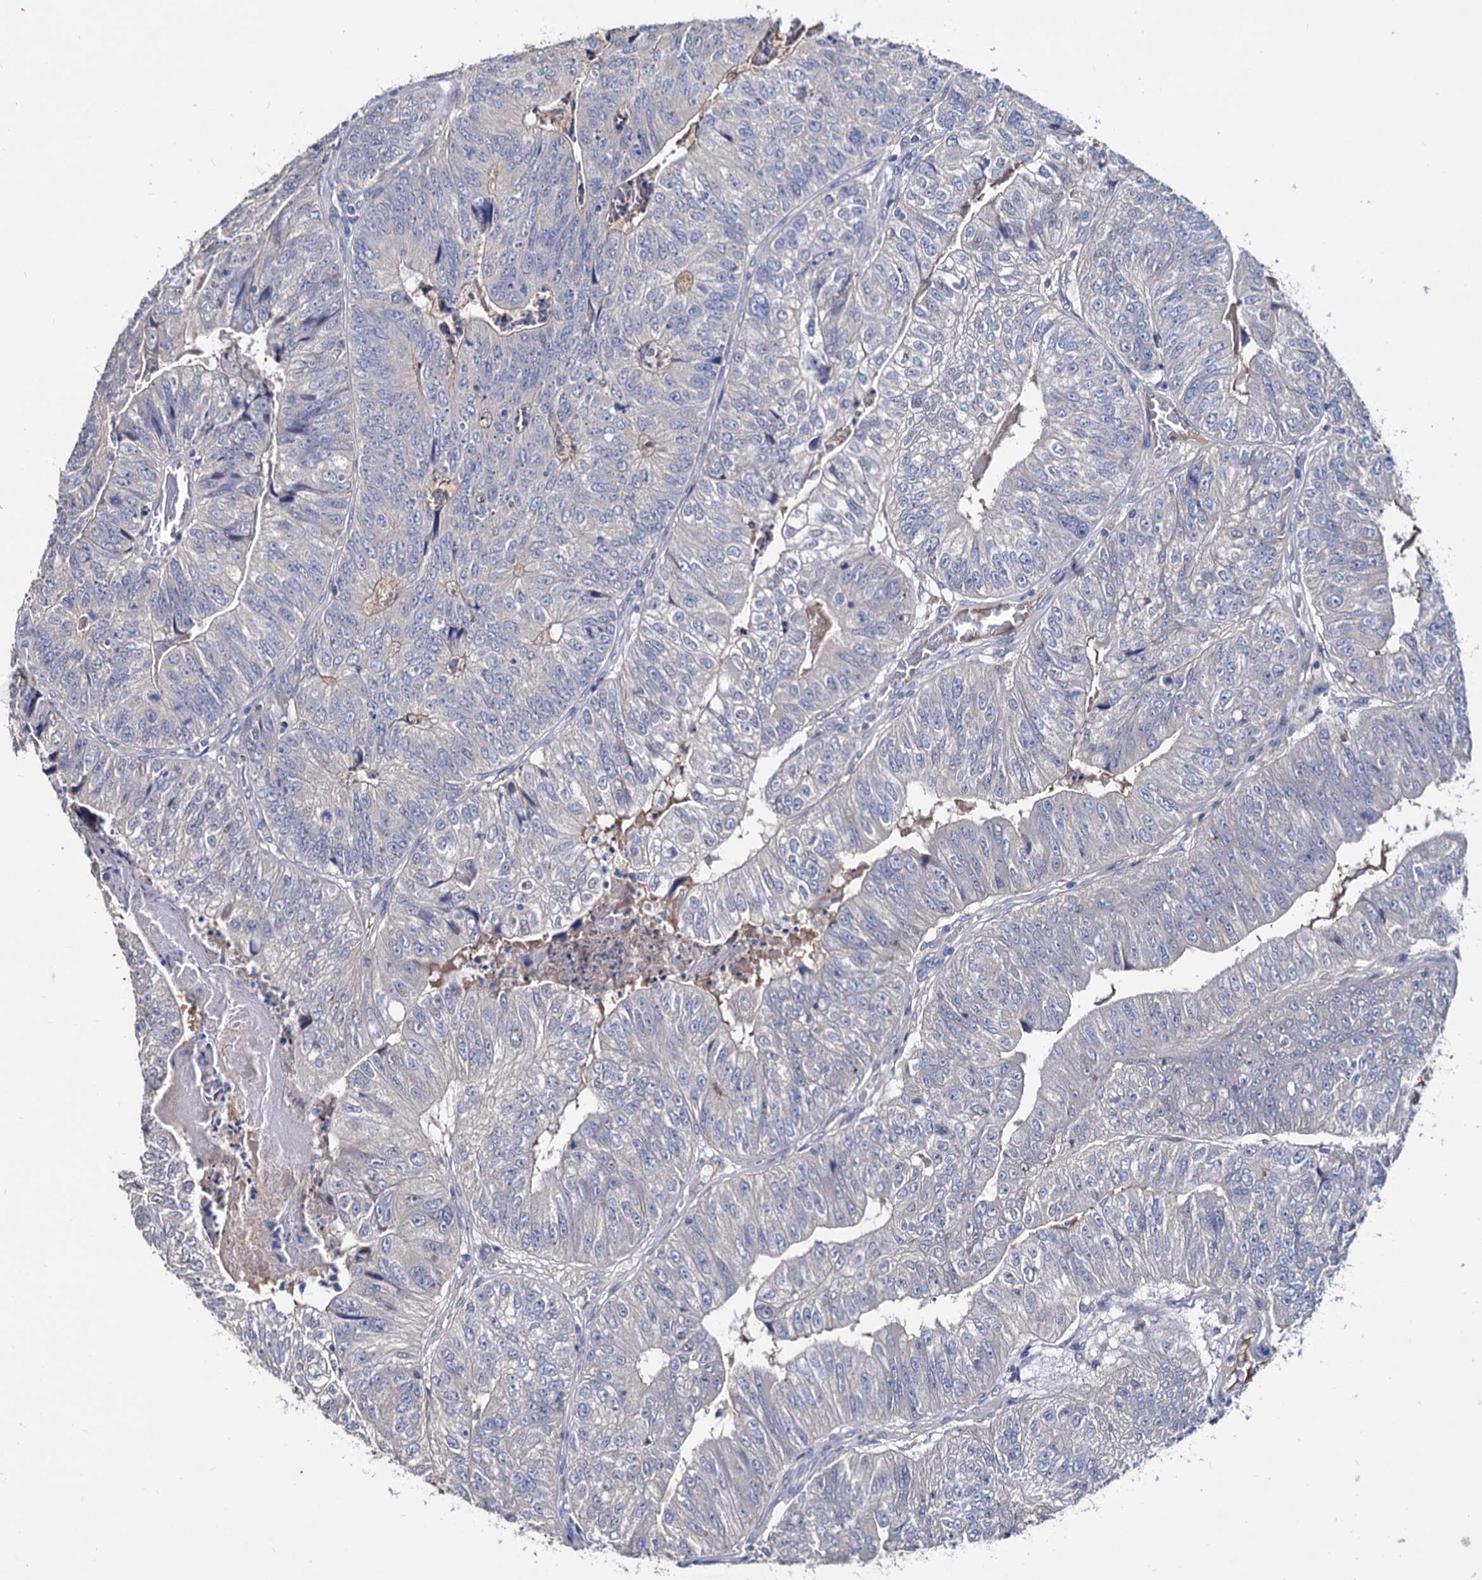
{"staining": {"intensity": "negative", "quantity": "none", "location": "none"}, "tissue": "colorectal cancer", "cell_type": "Tumor cells", "image_type": "cancer", "snomed": [{"axis": "morphology", "description": "Adenocarcinoma, NOS"}, {"axis": "topography", "description": "Colon"}], "caption": "This photomicrograph is of colorectal adenocarcinoma stained with immunohistochemistry (IHC) to label a protein in brown with the nuclei are counter-stained blue. There is no staining in tumor cells.", "gene": "NPAS4", "patient": {"sex": "female", "age": 67}}